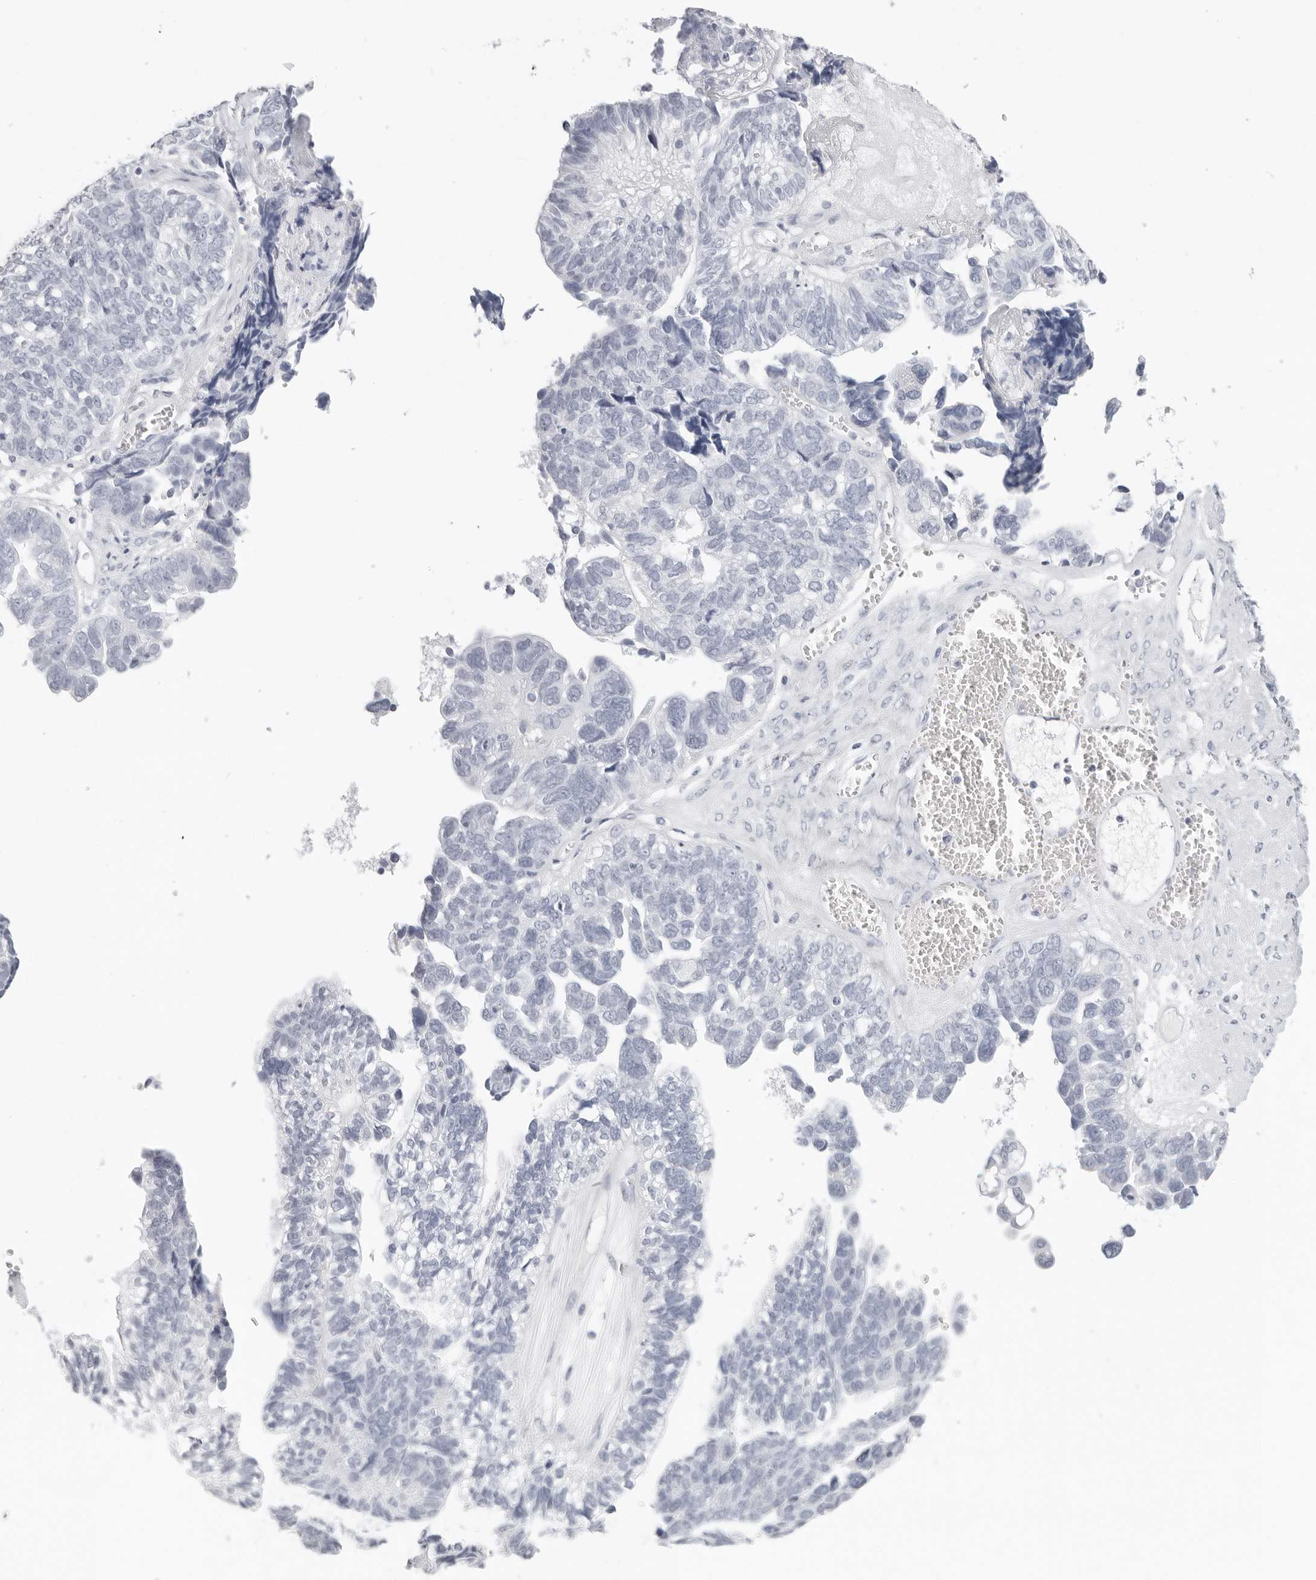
{"staining": {"intensity": "negative", "quantity": "none", "location": "none"}, "tissue": "ovarian cancer", "cell_type": "Tumor cells", "image_type": "cancer", "snomed": [{"axis": "morphology", "description": "Cystadenocarcinoma, serous, NOS"}, {"axis": "topography", "description": "Ovary"}], "caption": "DAB immunohistochemical staining of ovarian serous cystadenocarcinoma reveals no significant positivity in tumor cells.", "gene": "AGMAT", "patient": {"sex": "female", "age": 79}}